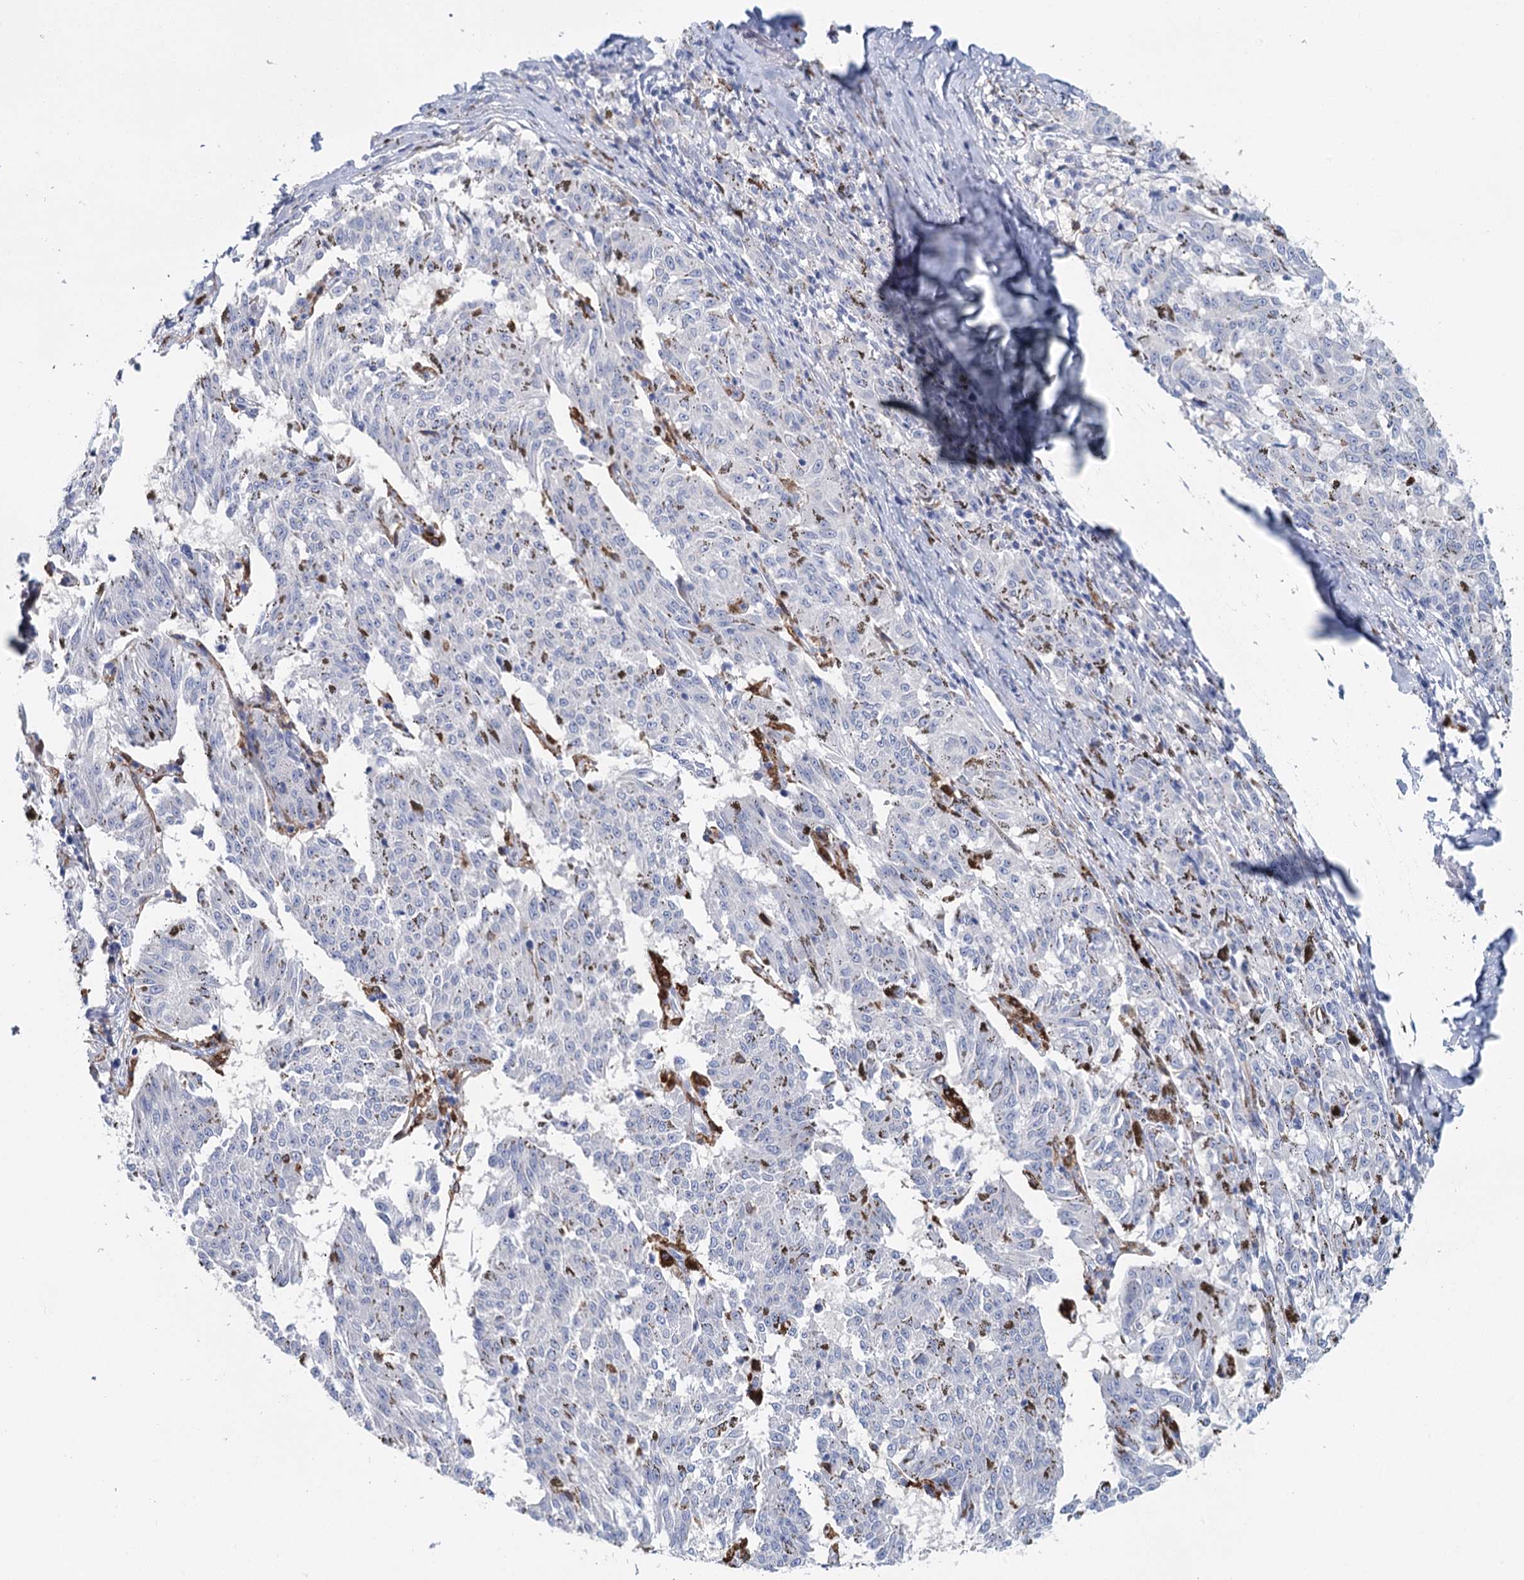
{"staining": {"intensity": "negative", "quantity": "none", "location": "none"}, "tissue": "melanoma", "cell_type": "Tumor cells", "image_type": "cancer", "snomed": [{"axis": "morphology", "description": "Malignant melanoma, NOS"}, {"axis": "topography", "description": "Skin"}], "caption": "DAB (3,3'-diaminobenzidine) immunohistochemical staining of human melanoma shows no significant expression in tumor cells.", "gene": "METTL7B", "patient": {"sex": "female", "age": 72}}